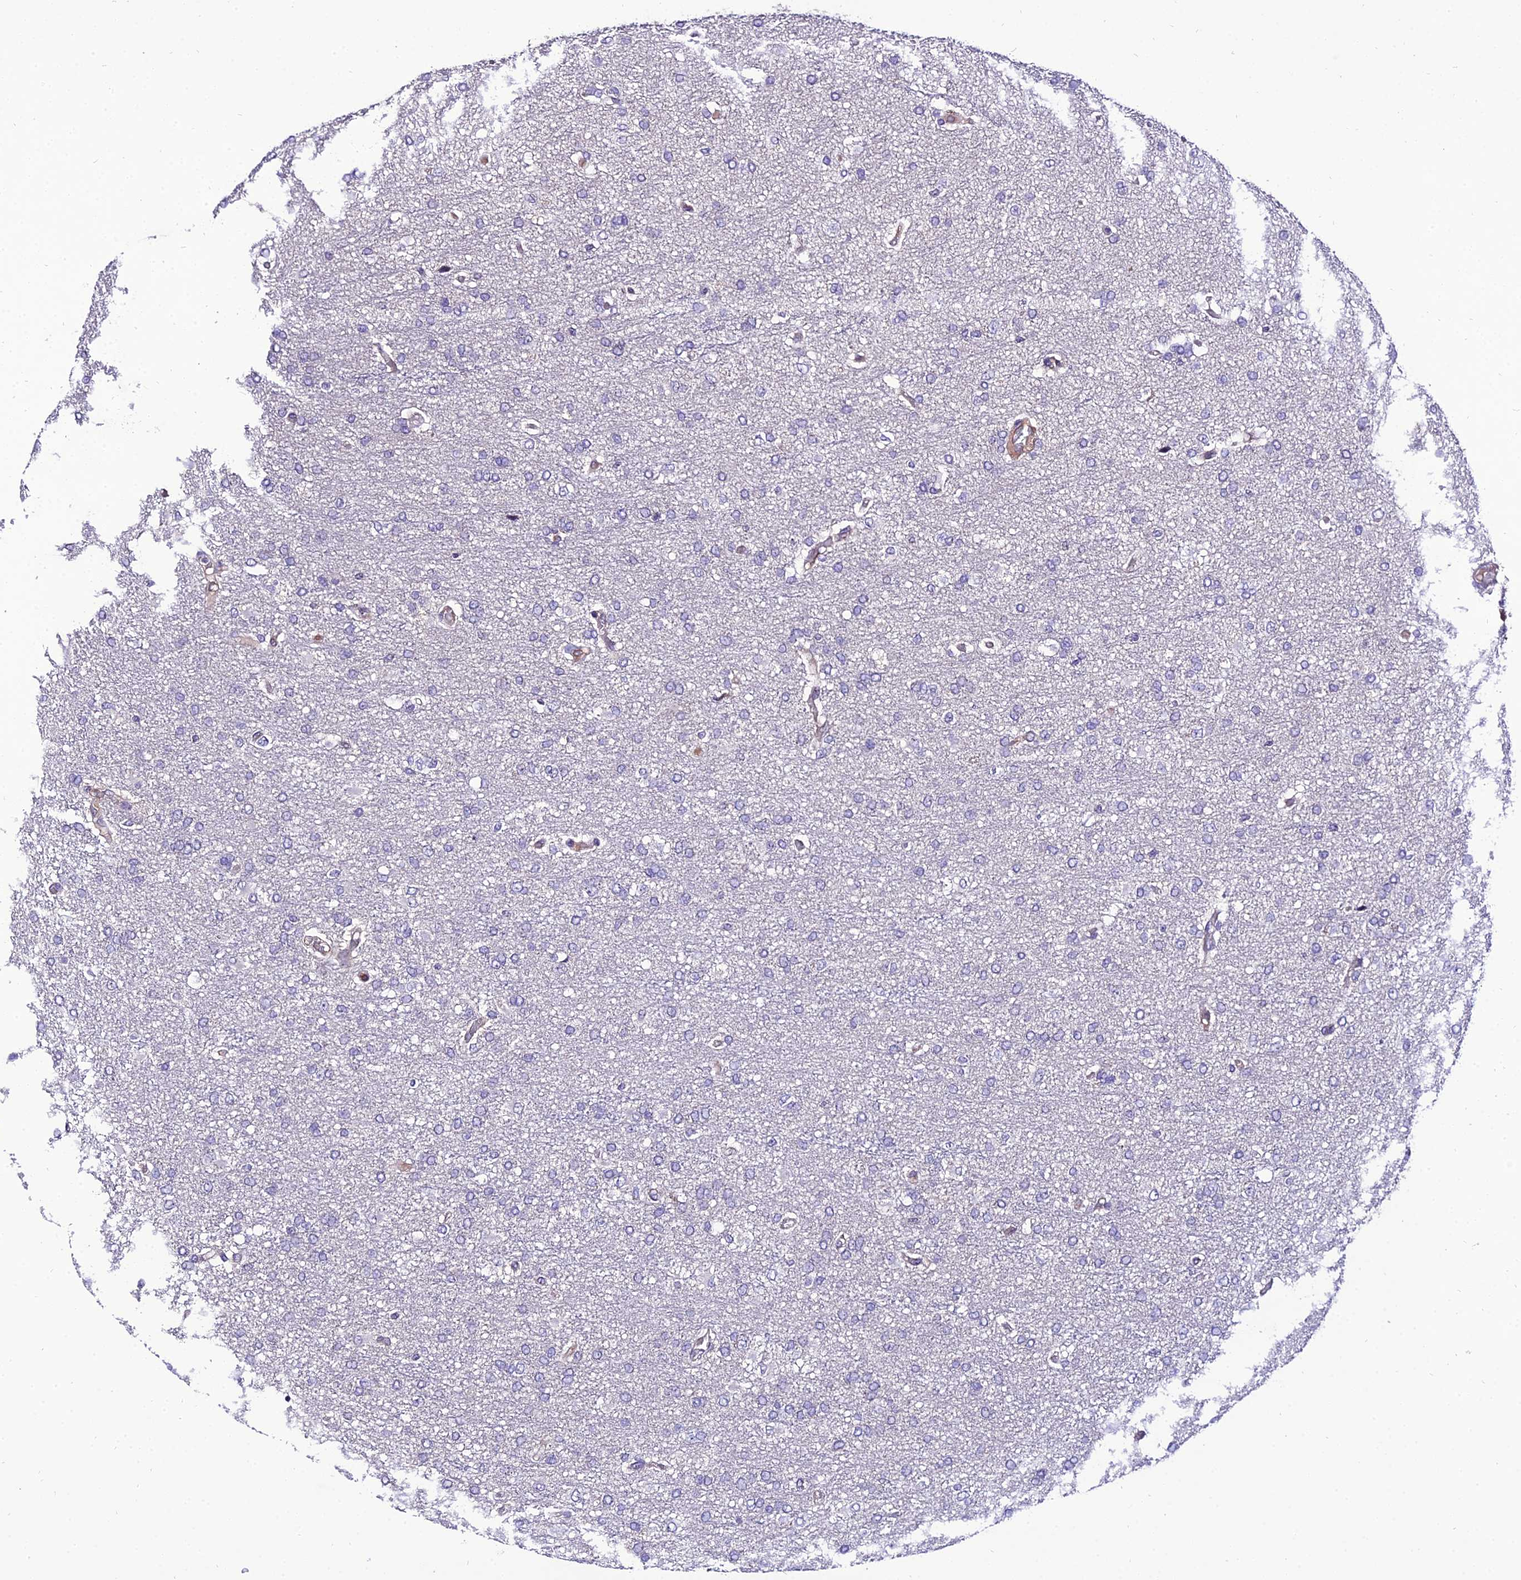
{"staining": {"intensity": "negative", "quantity": "none", "location": "none"}, "tissue": "glioma", "cell_type": "Tumor cells", "image_type": "cancer", "snomed": [{"axis": "morphology", "description": "Glioma, malignant, High grade"}, {"axis": "topography", "description": "Brain"}], "caption": "Immunohistochemistry image of human glioma stained for a protein (brown), which demonstrates no expression in tumor cells.", "gene": "SHQ1", "patient": {"sex": "female", "age": 74}}